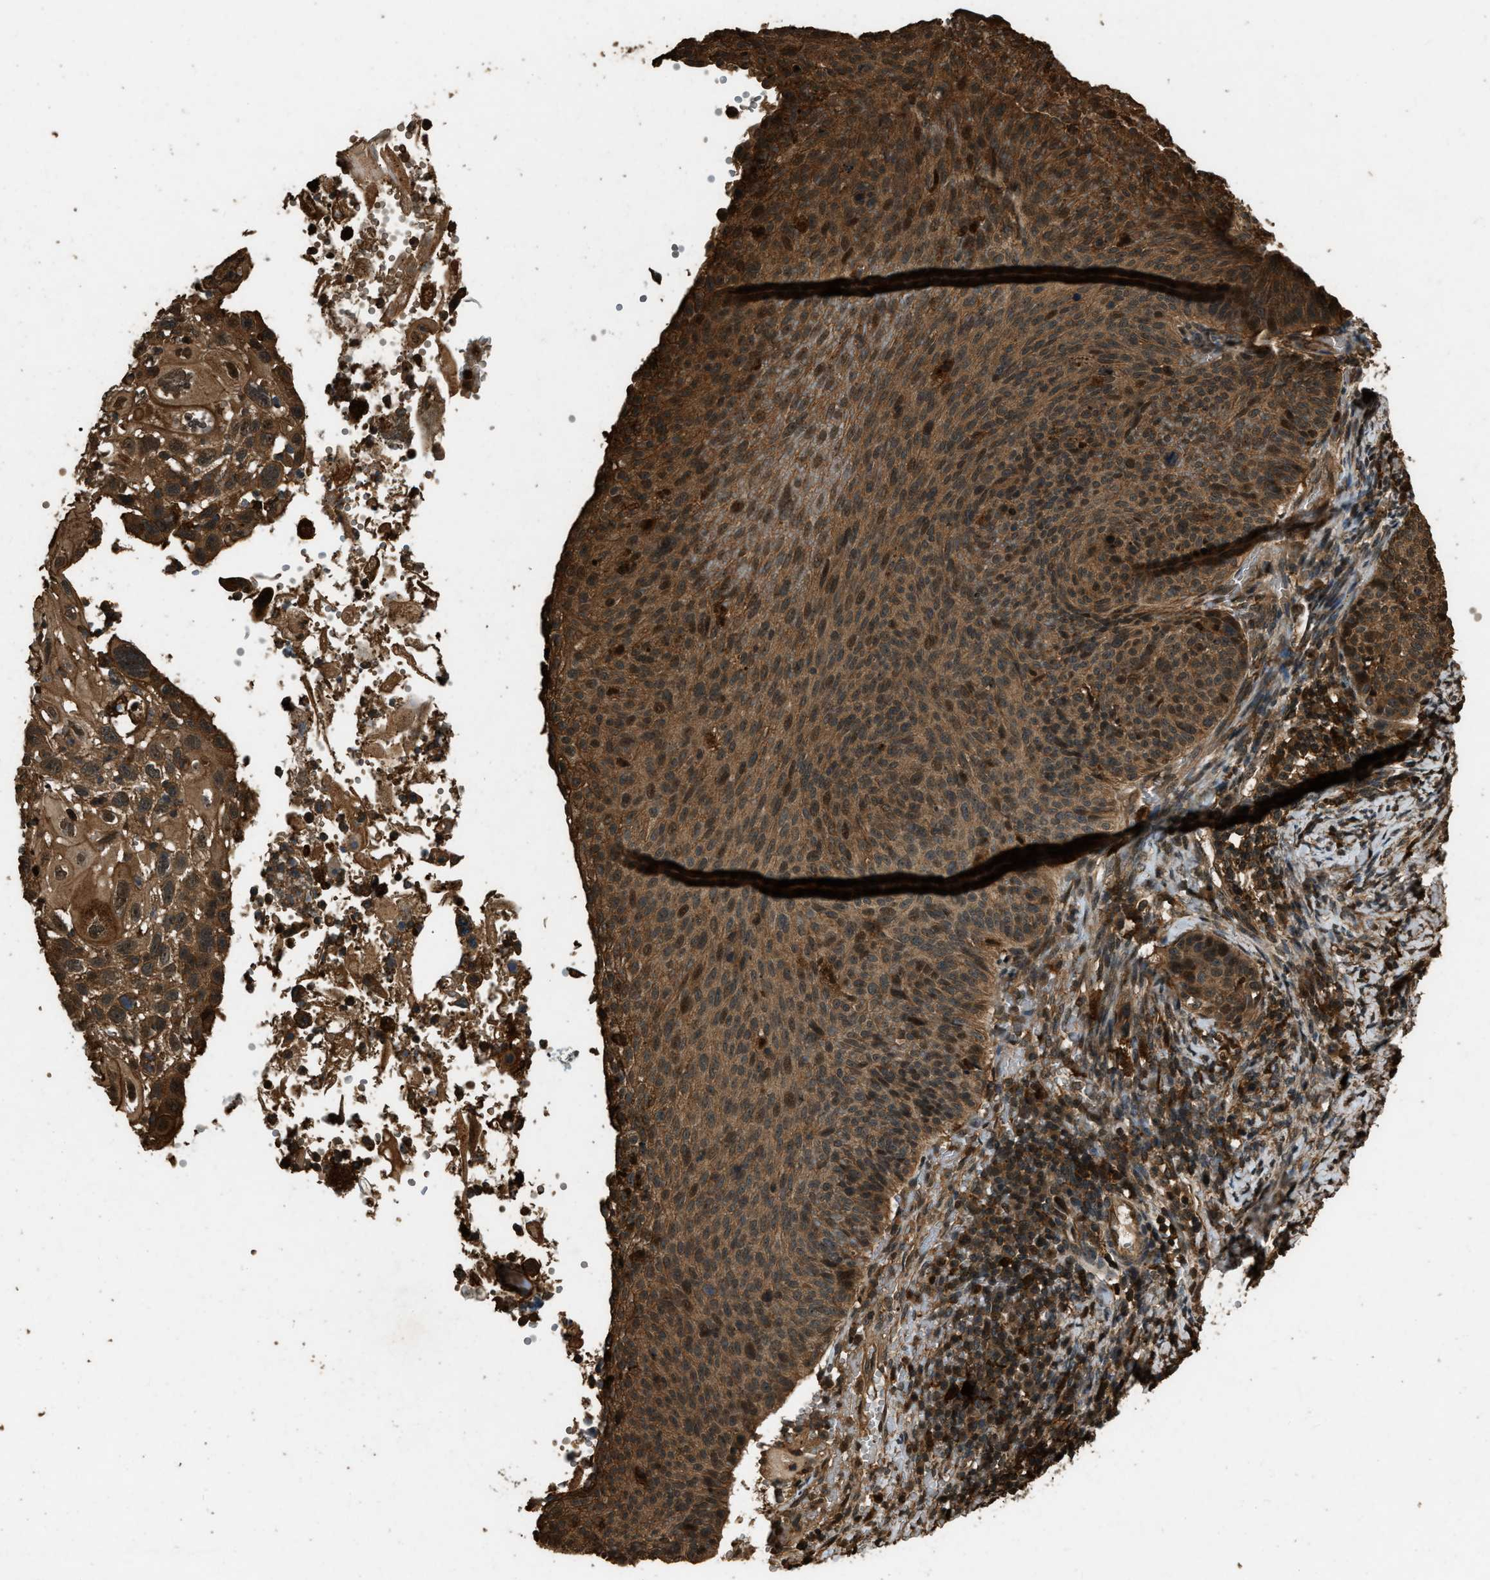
{"staining": {"intensity": "moderate", "quantity": ">75%", "location": "cytoplasmic/membranous,nuclear"}, "tissue": "cervical cancer", "cell_type": "Tumor cells", "image_type": "cancer", "snomed": [{"axis": "morphology", "description": "Squamous cell carcinoma, NOS"}, {"axis": "topography", "description": "Cervix"}], "caption": "A brown stain shows moderate cytoplasmic/membranous and nuclear expression of a protein in human squamous cell carcinoma (cervical) tumor cells. The staining was performed using DAB (3,3'-diaminobenzidine) to visualize the protein expression in brown, while the nuclei were stained in blue with hematoxylin (Magnification: 20x).", "gene": "RAP2A", "patient": {"sex": "female", "age": 70}}